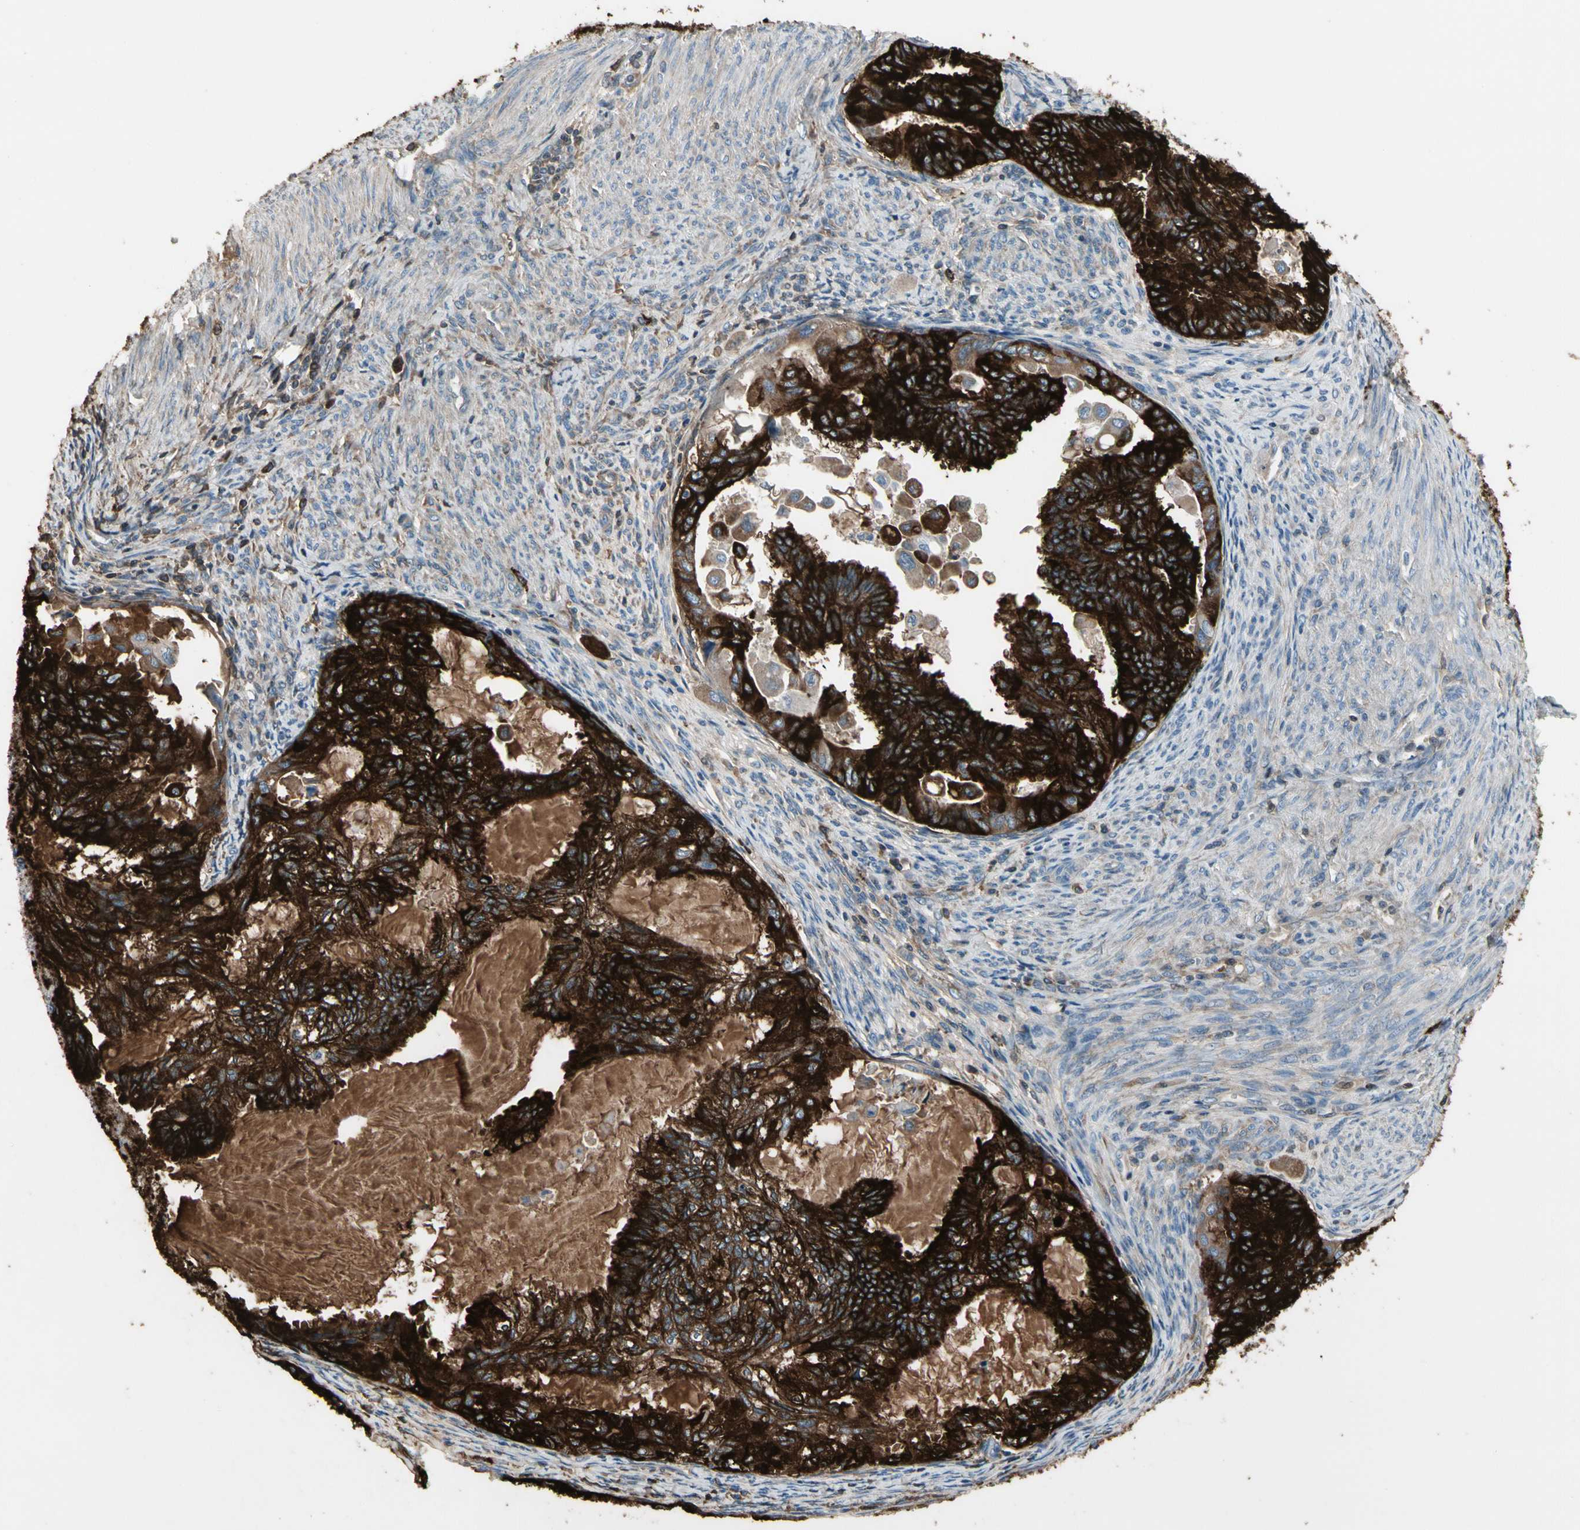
{"staining": {"intensity": "strong", "quantity": ">75%", "location": "cytoplasmic/membranous"}, "tissue": "cervical cancer", "cell_type": "Tumor cells", "image_type": "cancer", "snomed": [{"axis": "morphology", "description": "Normal tissue, NOS"}, {"axis": "morphology", "description": "Adenocarcinoma, NOS"}, {"axis": "topography", "description": "Cervix"}, {"axis": "topography", "description": "Endometrium"}], "caption": "Cervical cancer tissue demonstrates strong cytoplasmic/membranous staining in about >75% of tumor cells, visualized by immunohistochemistry. (DAB = brown stain, brightfield microscopy at high magnification).", "gene": "PIGR", "patient": {"sex": "female", "age": 86}}